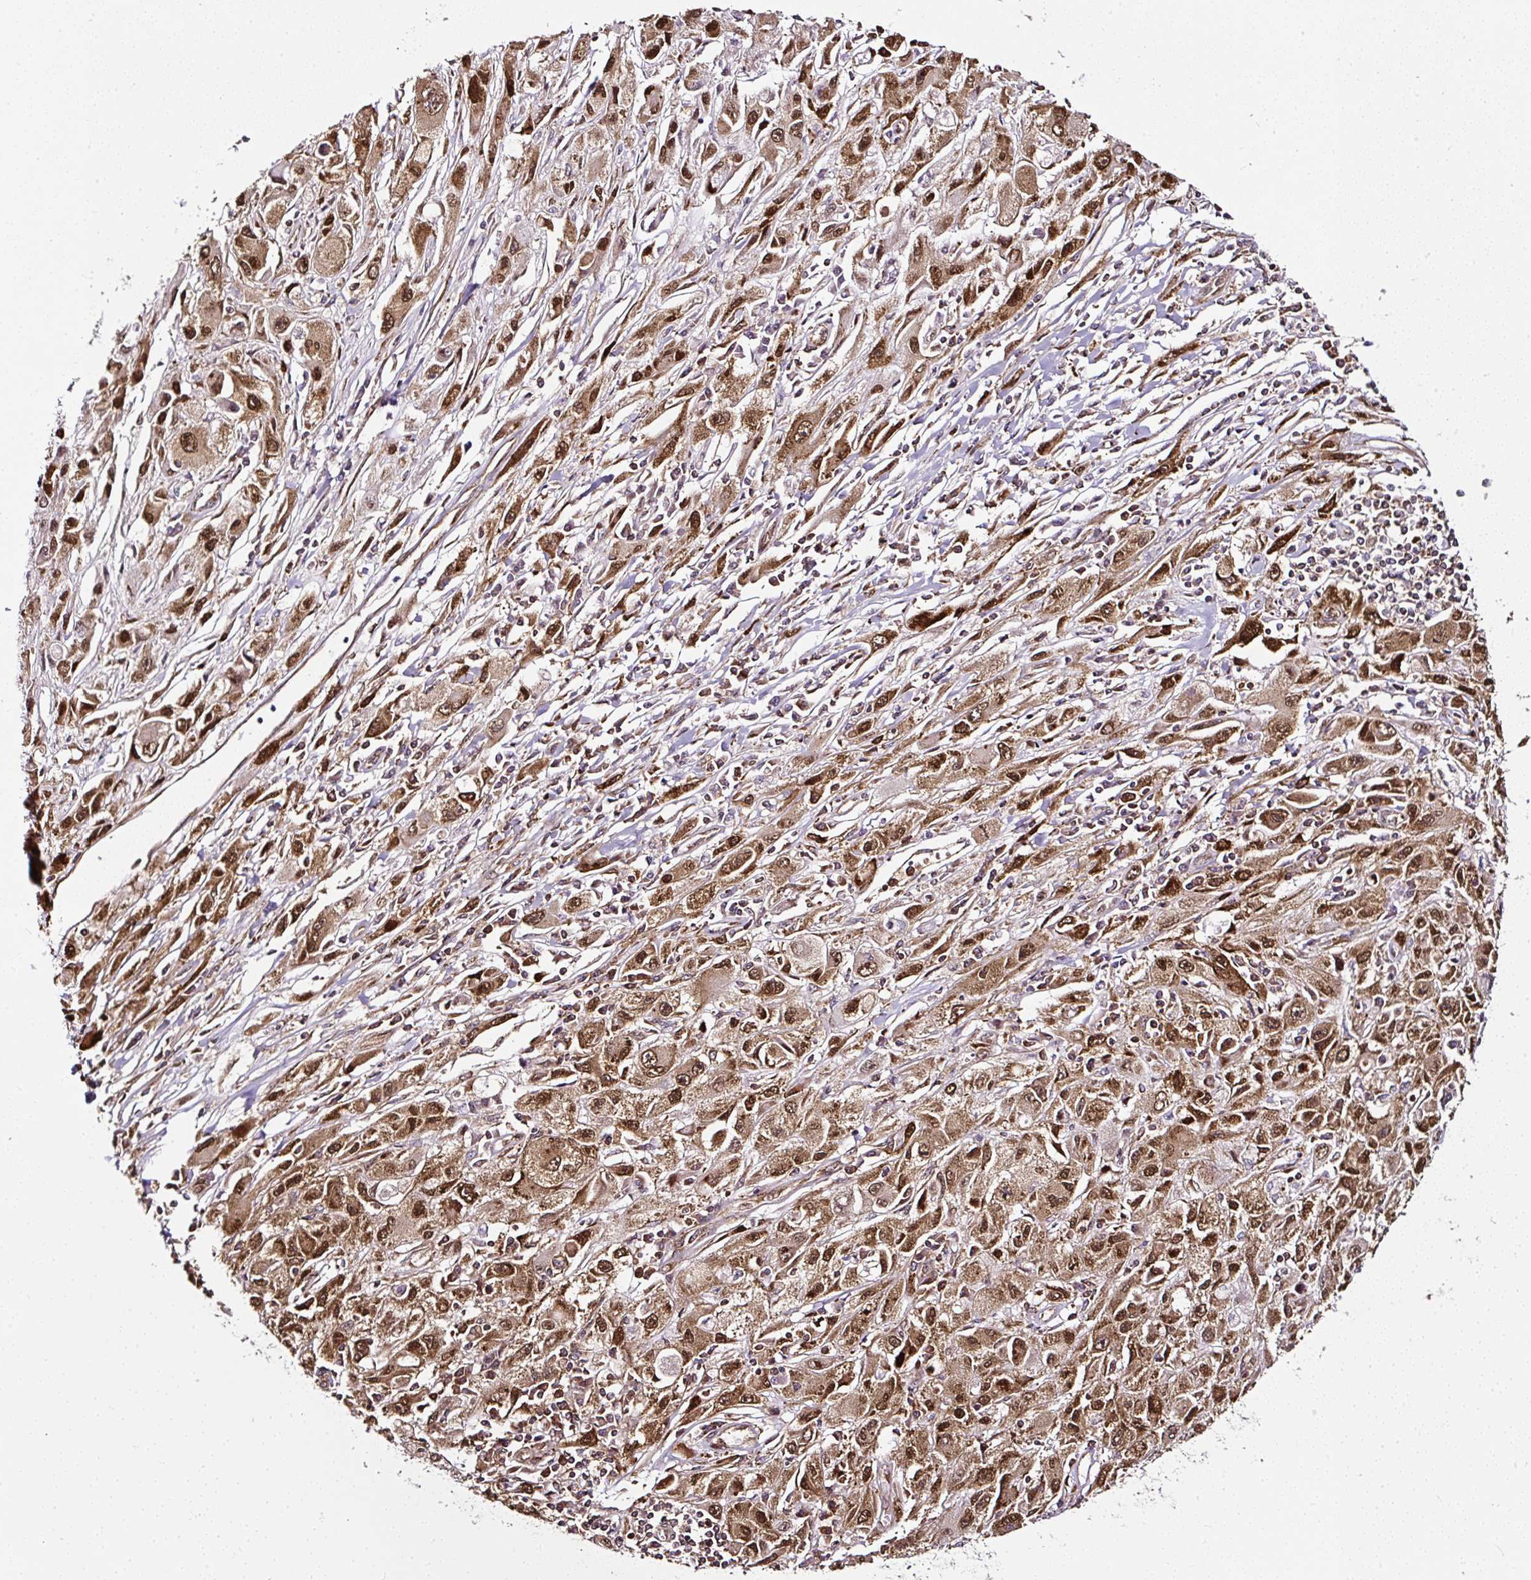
{"staining": {"intensity": "moderate", "quantity": ">75%", "location": "cytoplasmic/membranous,nuclear"}, "tissue": "melanoma", "cell_type": "Tumor cells", "image_type": "cancer", "snomed": [{"axis": "morphology", "description": "Malignant melanoma, Metastatic site"}, {"axis": "topography", "description": "Skin"}], "caption": "Melanoma stained with IHC shows moderate cytoplasmic/membranous and nuclear expression in about >75% of tumor cells. The staining was performed using DAB (3,3'-diaminobenzidine), with brown indicating positive protein expression. Nuclei are stained blue with hematoxylin.", "gene": "KDM4E", "patient": {"sex": "male", "age": 53}}